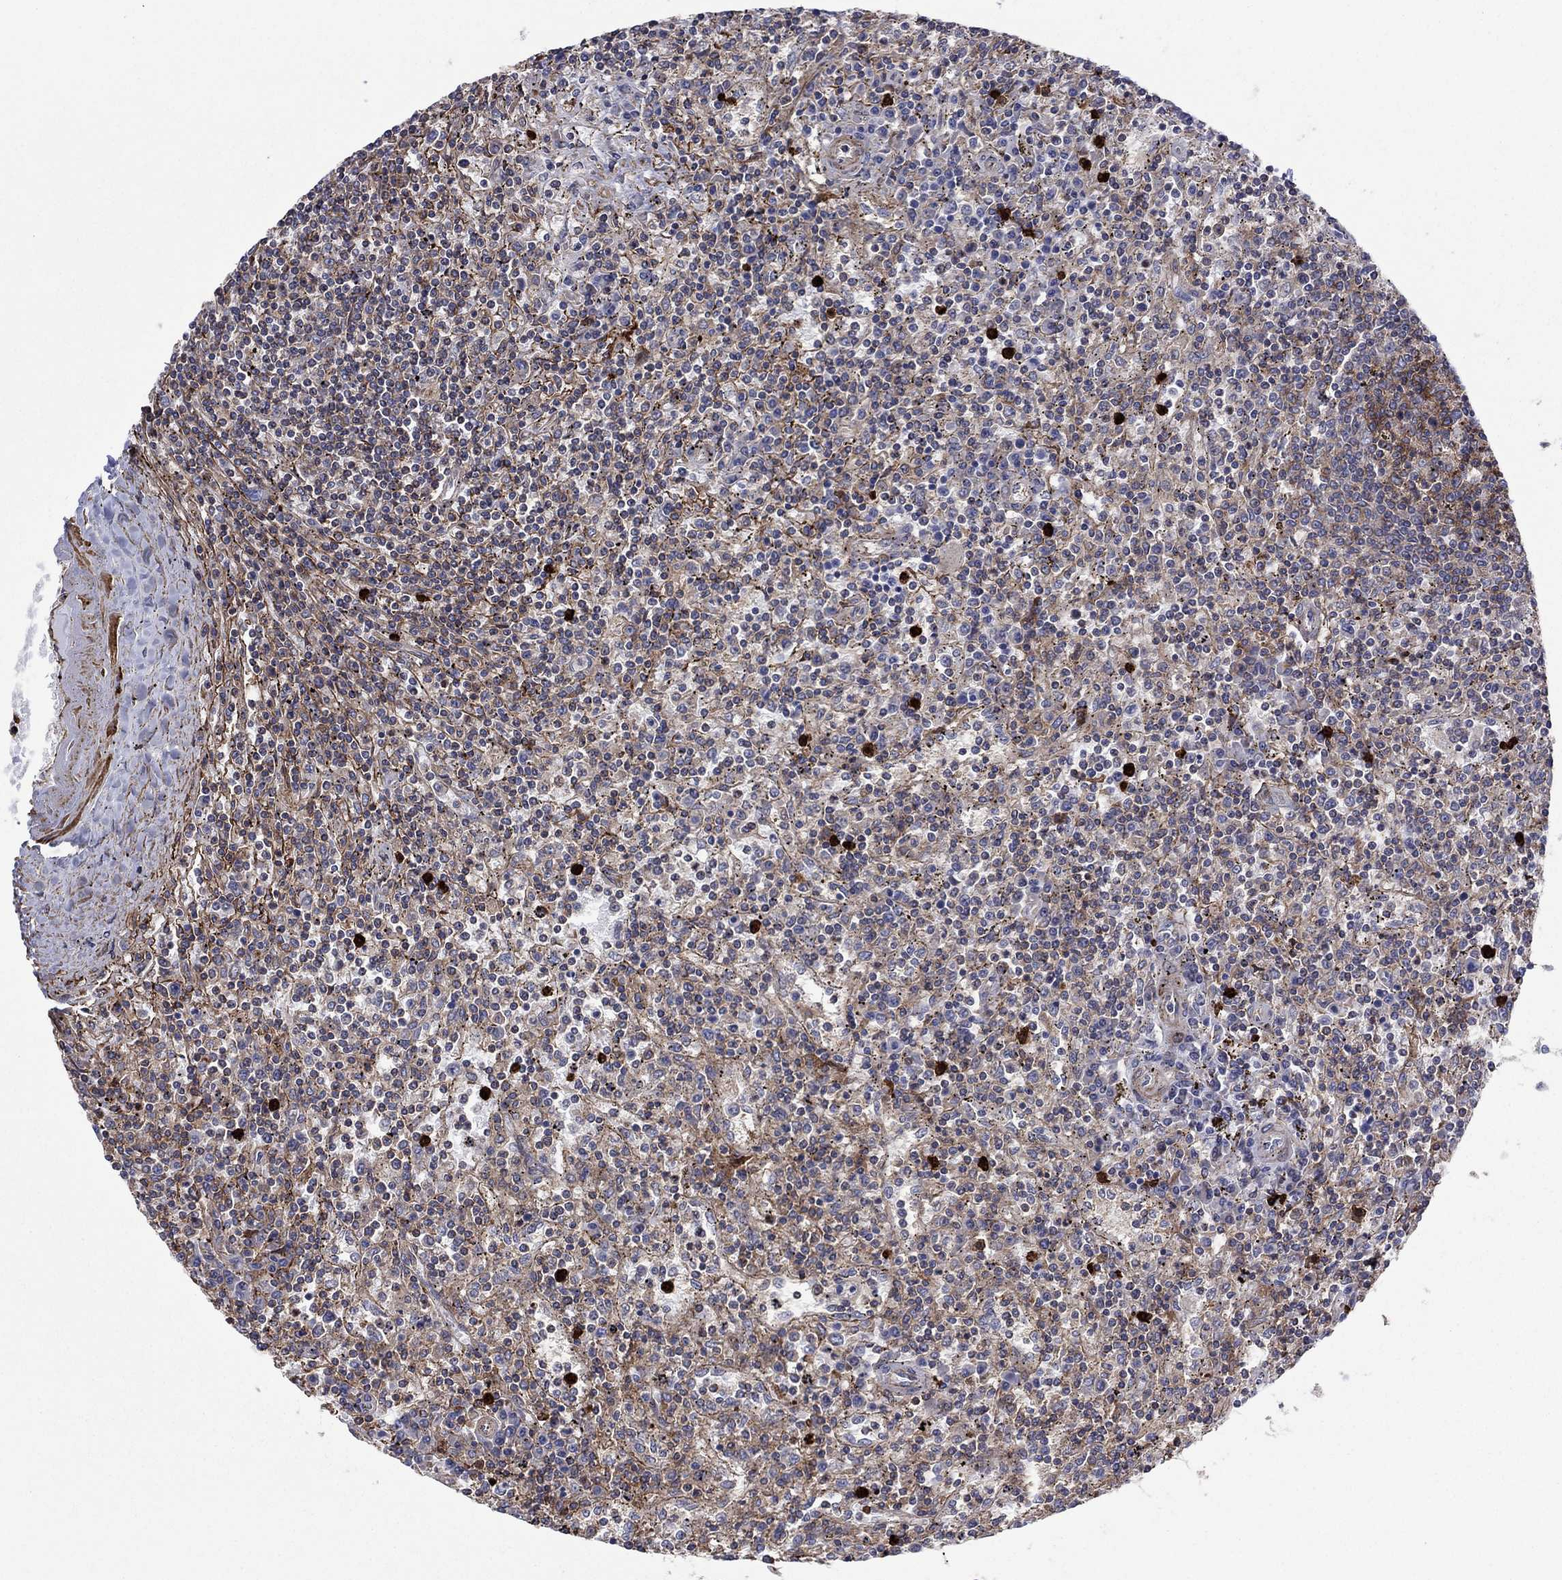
{"staining": {"intensity": "moderate", "quantity": "25%-75%", "location": "cytoplasmic/membranous"}, "tissue": "lymphoma", "cell_type": "Tumor cells", "image_type": "cancer", "snomed": [{"axis": "morphology", "description": "Malignant lymphoma, non-Hodgkin's type, Low grade"}, {"axis": "topography", "description": "Spleen"}], "caption": "Immunohistochemistry of human malignant lymphoma, non-Hodgkin's type (low-grade) reveals medium levels of moderate cytoplasmic/membranous positivity in about 25%-75% of tumor cells.", "gene": "PAG1", "patient": {"sex": "male", "age": 62}}